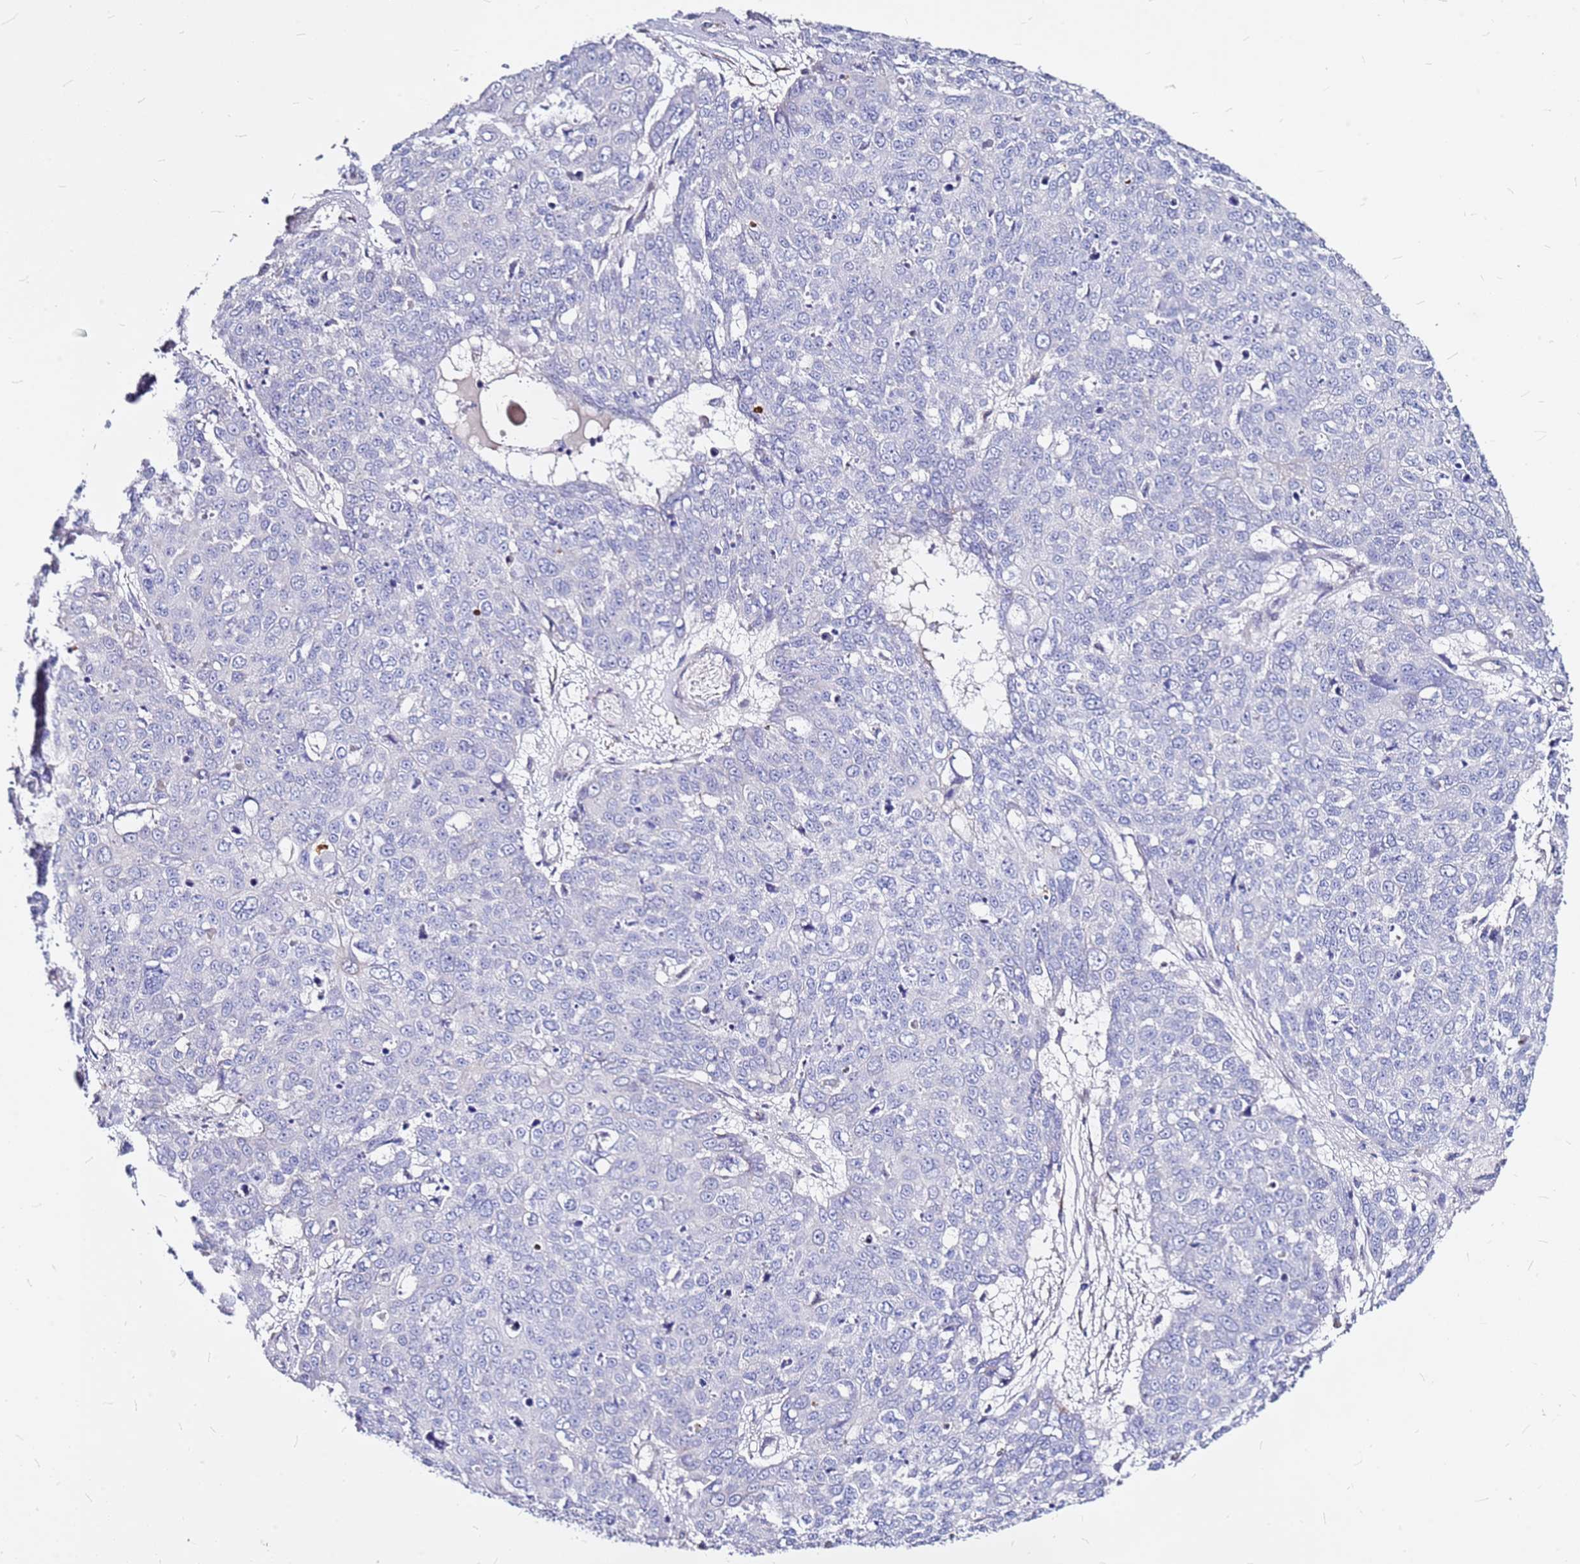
{"staining": {"intensity": "negative", "quantity": "none", "location": "none"}, "tissue": "skin cancer", "cell_type": "Tumor cells", "image_type": "cancer", "snomed": [{"axis": "morphology", "description": "Squamous cell carcinoma, NOS"}, {"axis": "topography", "description": "Skin"}], "caption": "DAB (3,3'-diaminobenzidine) immunohistochemical staining of human skin squamous cell carcinoma displays no significant expression in tumor cells.", "gene": "CASD1", "patient": {"sex": "male", "age": 71}}